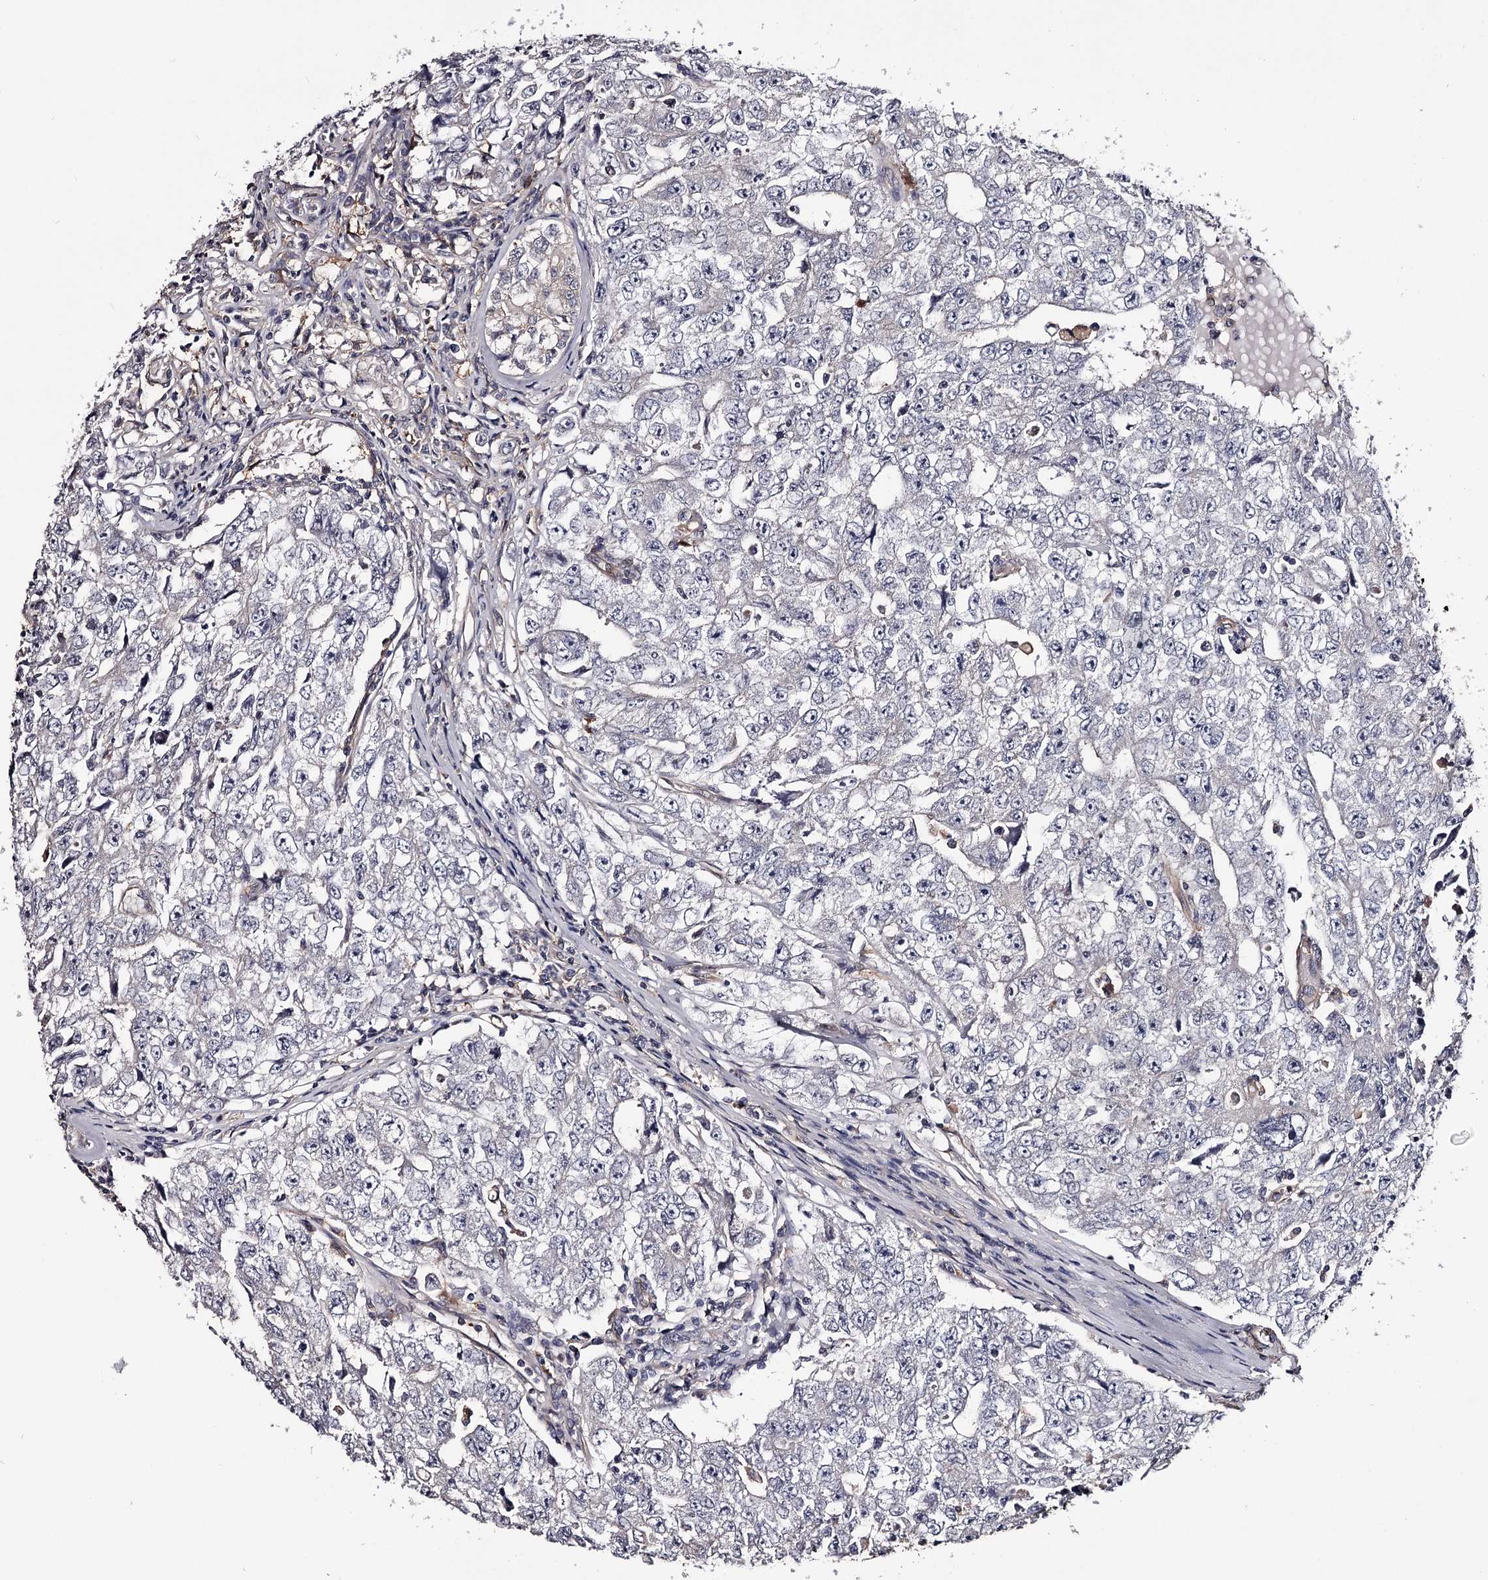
{"staining": {"intensity": "negative", "quantity": "none", "location": "none"}, "tissue": "testis cancer", "cell_type": "Tumor cells", "image_type": "cancer", "snomed": [{"axis": "morphology", "description": "Carcinoma, Embryonal, NOS"}, {"axis": "topography", "description": "Testis"}], "caption": "A micrograph of human testis cancer (embryonal carcinoma) is negative for staining in tumor cells. (DAB (3,3'-diaminobenzidine) IHC with hematoxylin counter stain).", "gene": "GSTO1", "patient": {"sex": "male", "age": 17}}